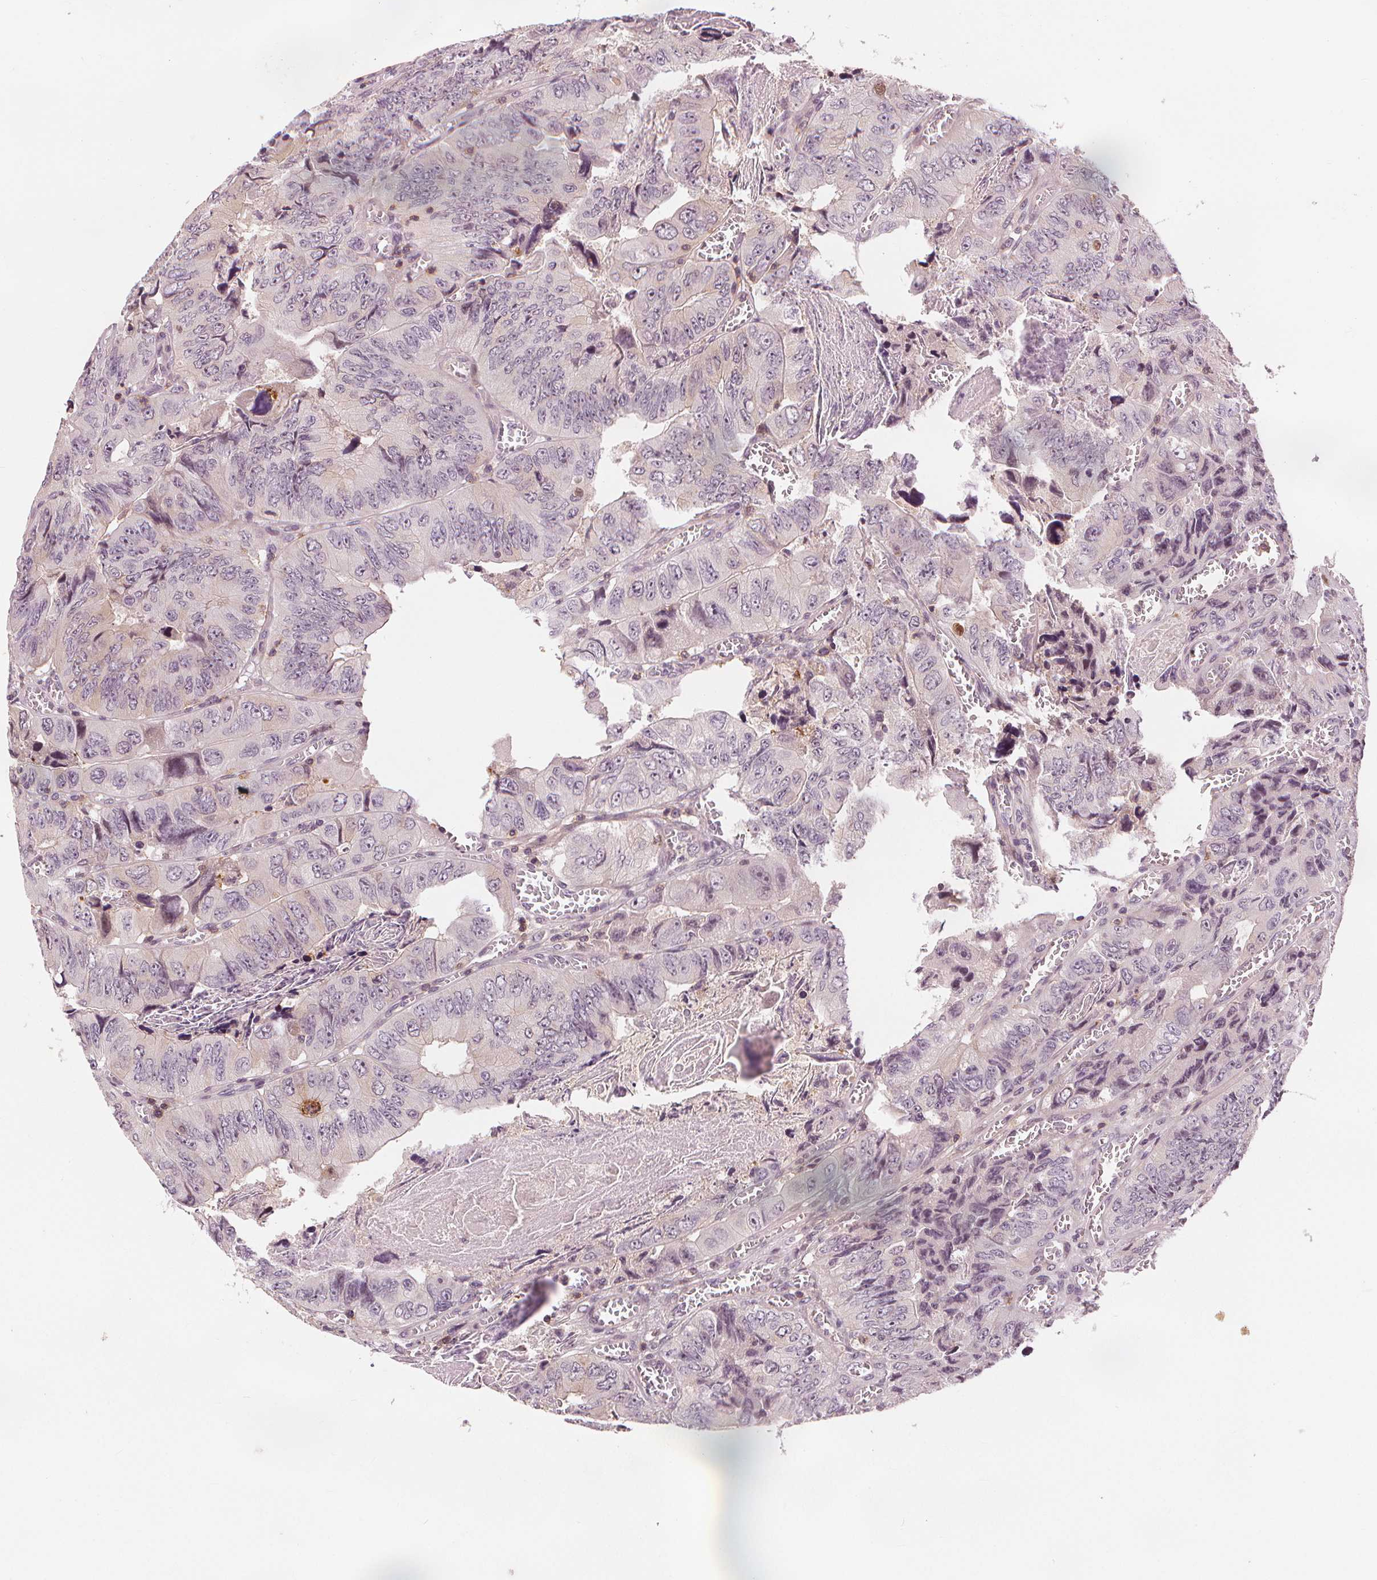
{"staining": {"intensity": "negative", "quantity": "none", "location": "none"}, "tissue": "colorectal cancer", "cell_type": "Tumor cells", "image_type": "cancer", "snomed": [{"axis": "morphology", "description": "Adenocarcinoma, NOS"}, {"axis": "topography", "description": "Colon"}], "caption": "Image shows no significant protein staining in tumor cells of adenocarcinoma (colorectal).", "gene": "SLC34A1", "patient": {"sex": "female", "age": 84}}